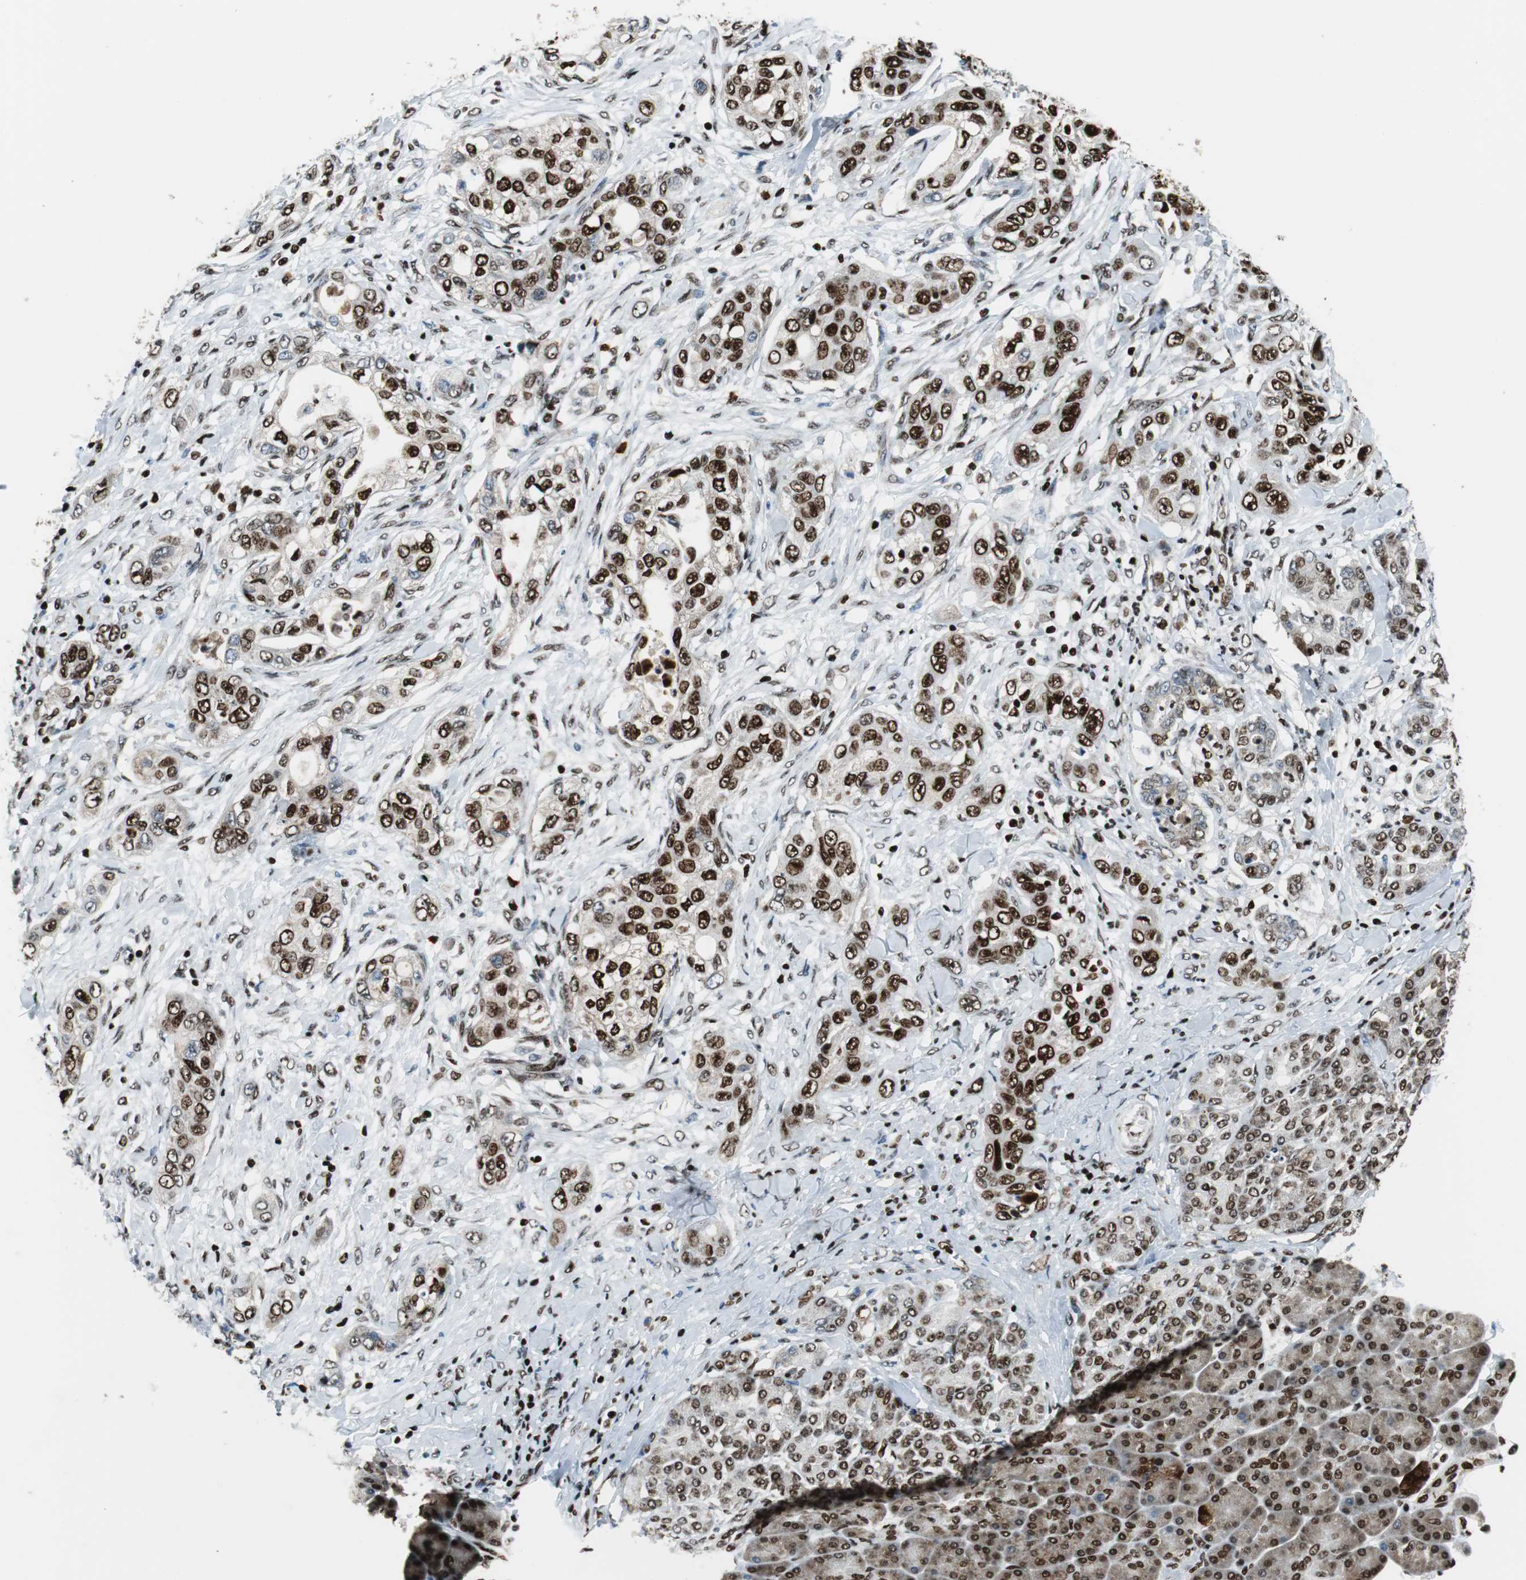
{"staining": {"intensity": "strong", "quantity": "25%-75%", "location": "nuclear"}, "tissue": "pancreatic cancer", "cell_type": "Tumor cells", "image_type": "cancer", "snomed": [{"axis": "morphology", "description": "Adenocarcinoma, NOS"}, {"axis": "topography", "description": "Pancreas"}], "caption": "Brown immunohistochemical staining in human adenocarcinoma (pancreatic) reveals strong nuclear staining in approximately 25%-75% of tumor cells.", "gene": "HDAC1", "patient": {"sex": "female", "age": 70}}